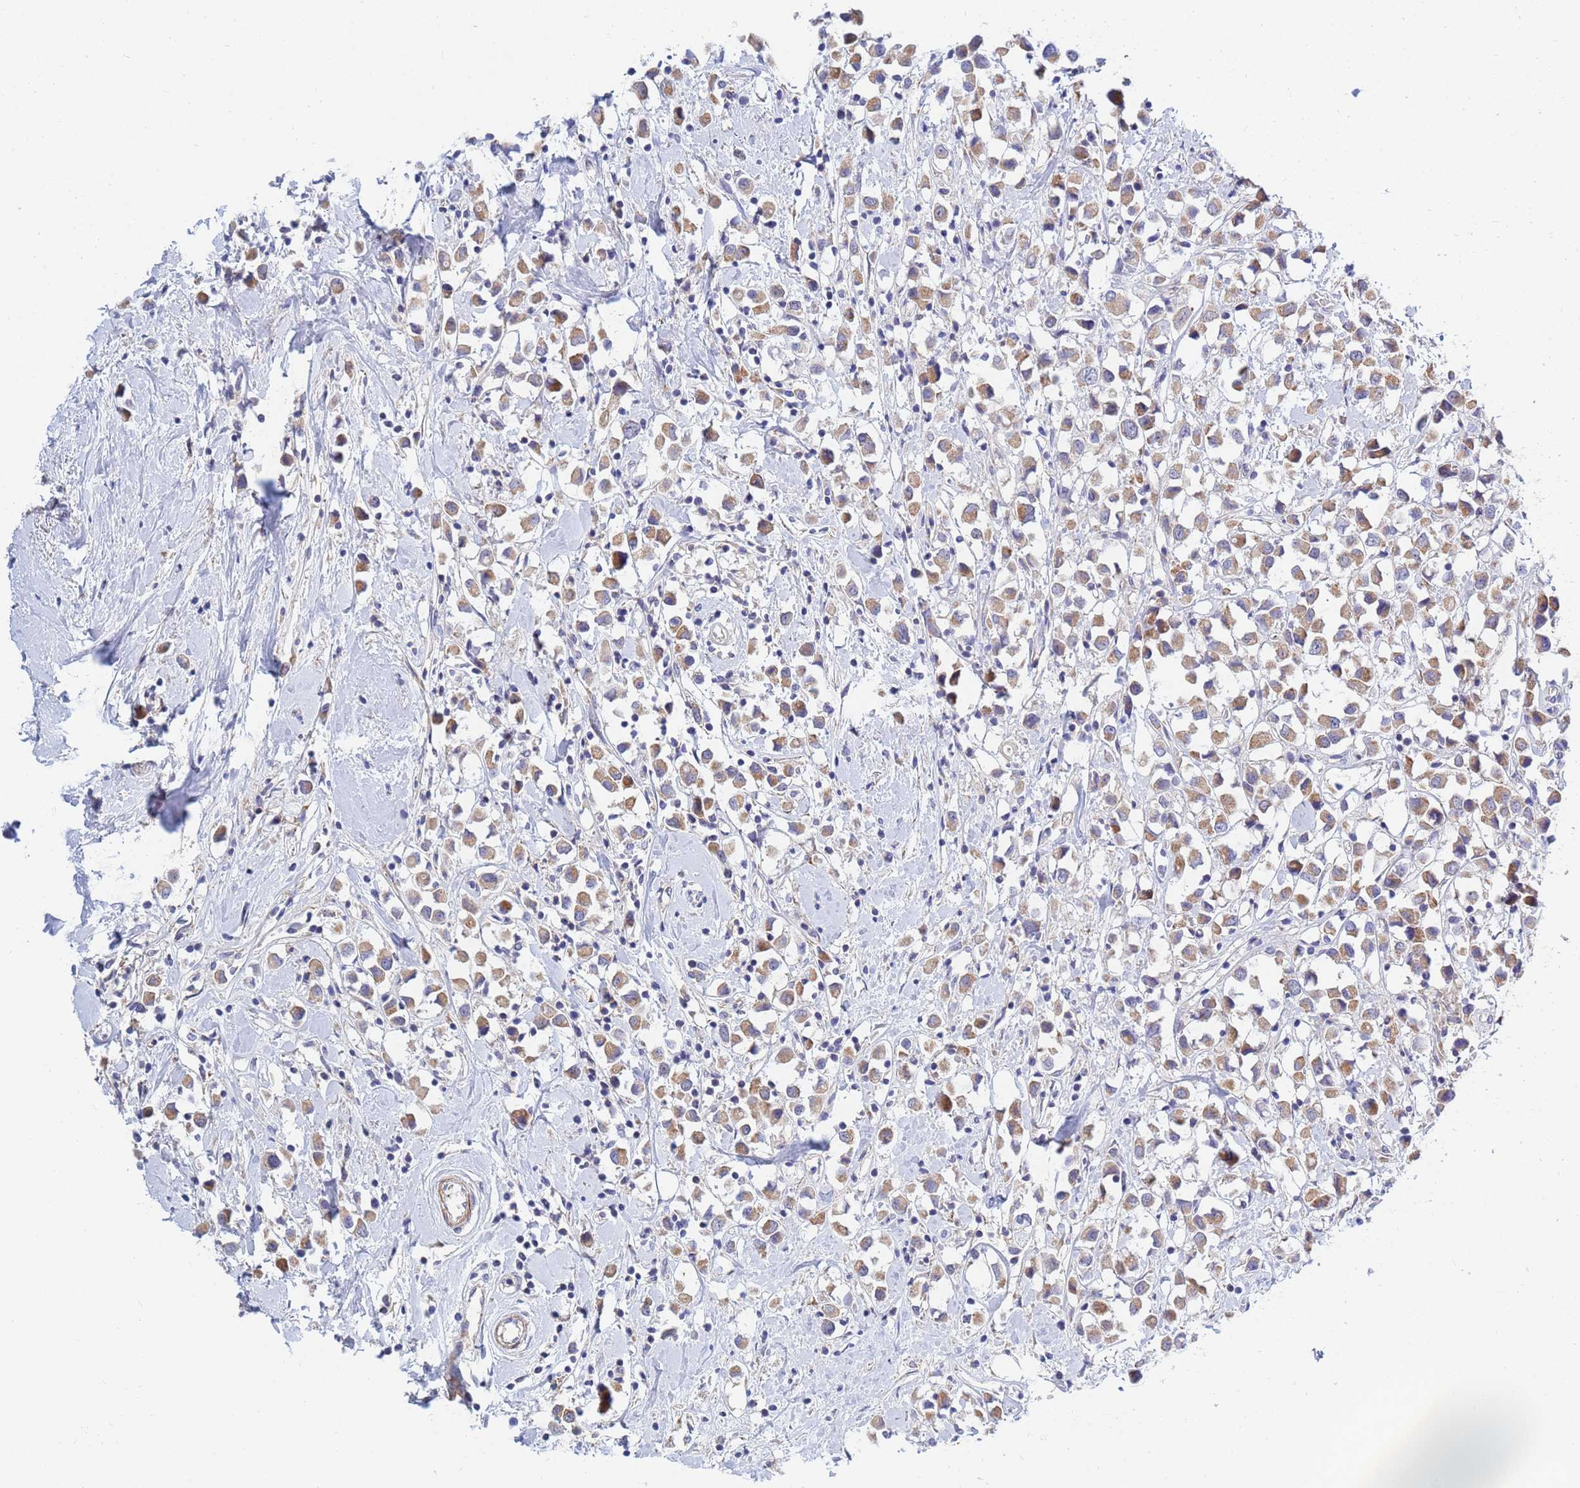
{"staining": {"intensity": "weak", "quantity": ">75%", "location": "cytoplasmic/membranous"}, "tissue": "breast cancer", "cell_type": "Tumor cells", "image_type": "cancer", "snomed": [{"axis": "morphology", "description": "Duct carcinoma"}, {"axis": "topography", "description": "Breast"}], "caption": "Breast intraductal carcinoma tissue shows weak cytoplasmic/membranous staining in about >75% of tumor cells, visualized by immunohistochemistry.", "gene": "SDR39U1", "patient": {"sex": "female", "age": 61}}